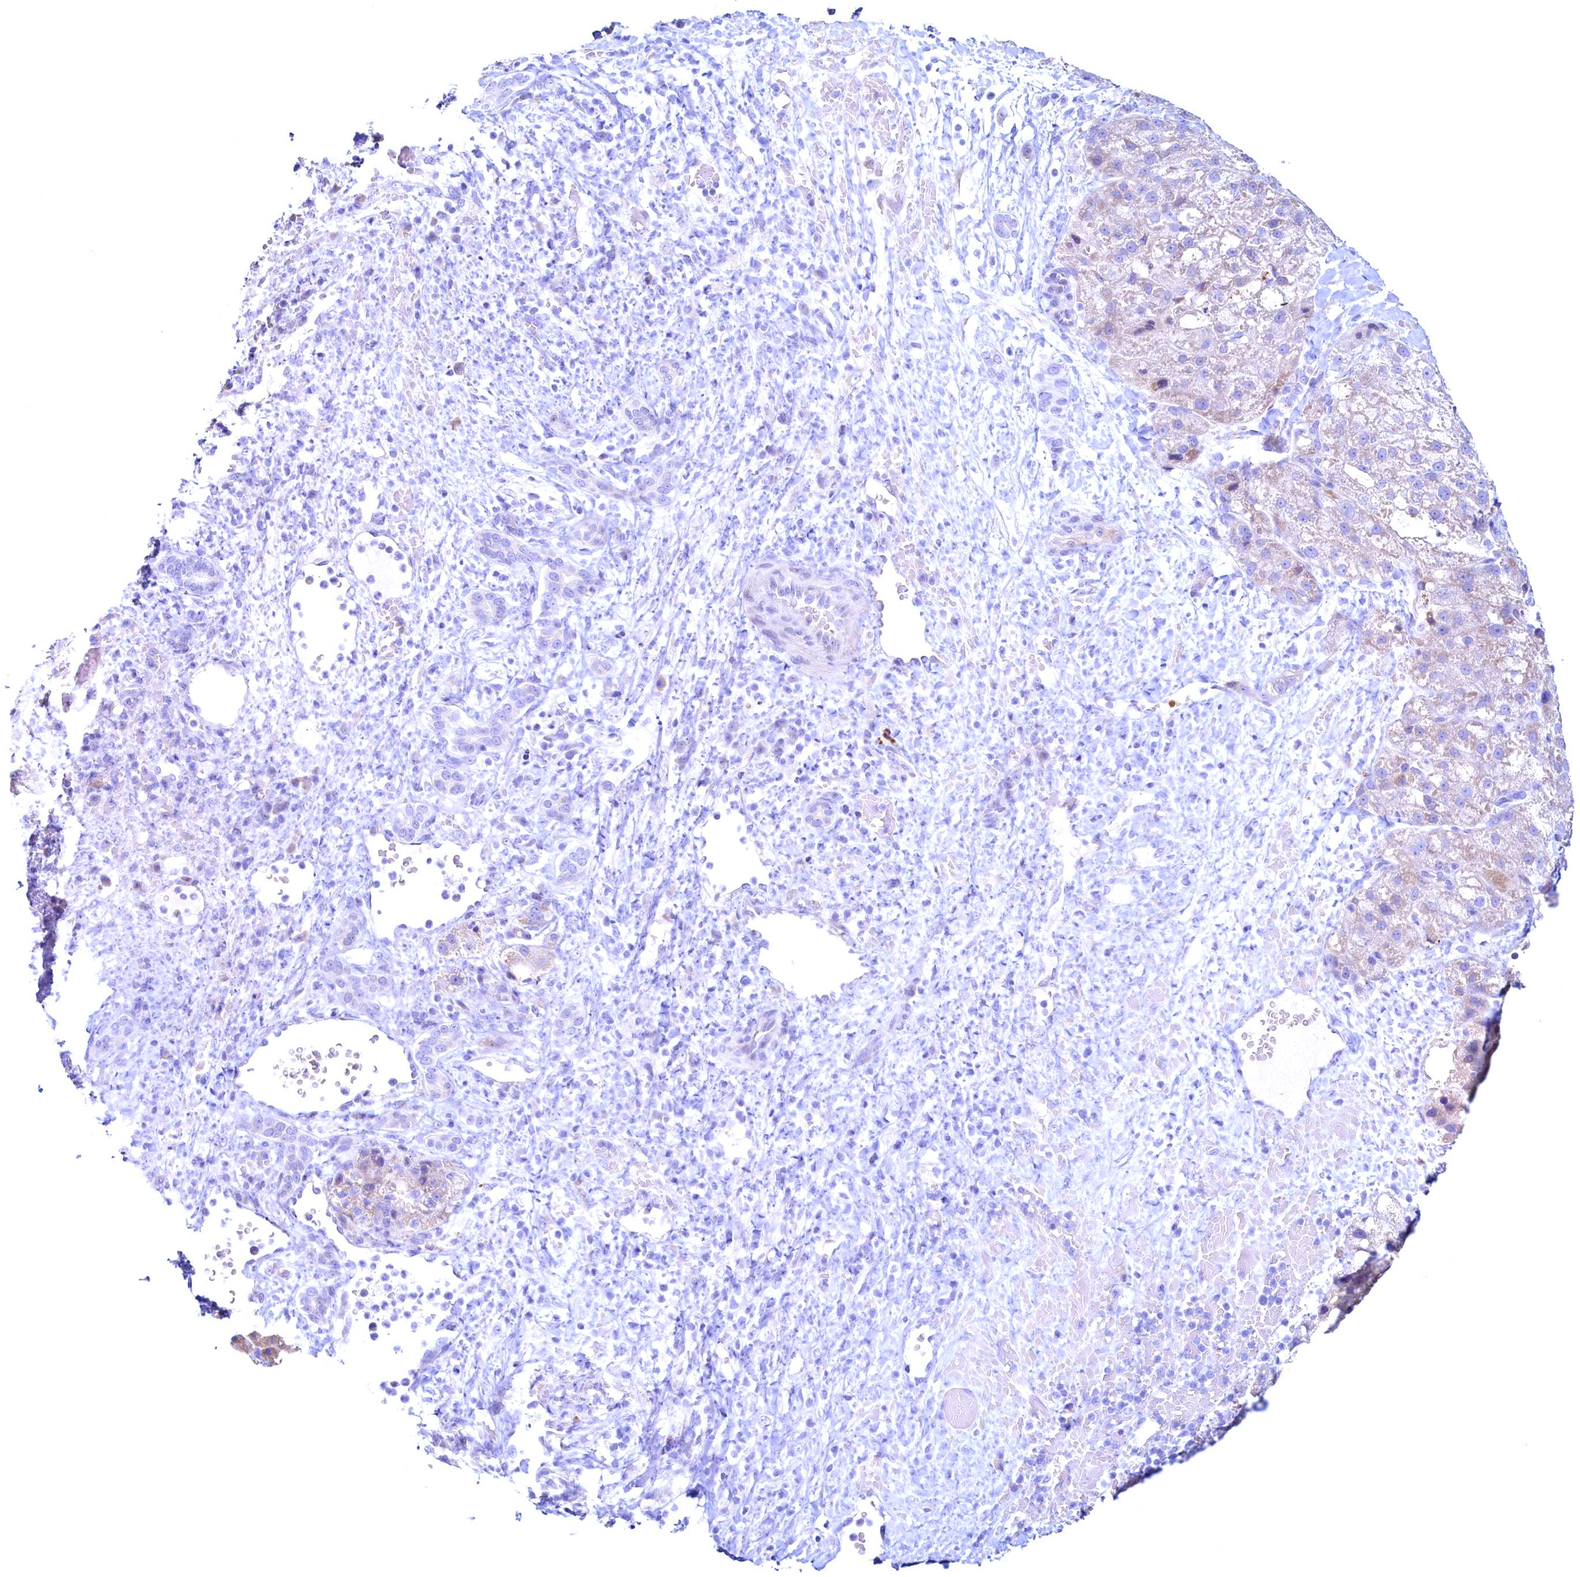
{"staining": {"intensity": "weak", "quantity": "25%-75%", "location": "cytoplasmic/membranous"}, "tissue": "liver cancer", "cell_type": "Tumor cells", "image_type": "cancer", "snomed": [{"axis": "morphology", "description": "Normal tissue, NOS"}, {"axis": "morphology", "description": "Carcinoma, Hepatocellular, NOS"}, {"axis": "topography", "description": "Liver"}], "caption": "Immunohistochemical staining of human liver cancer (hepatocellular carcinoma) exhibits low levels of weak cytoplasmic/membranous protein expression in about 25%-75% of tumor cells. (brown staining indicates protein expression, while blue staining denotes nuclei).", "gene": "MAP1LC3A", "patient": {"sex": "male", "age": 57}}